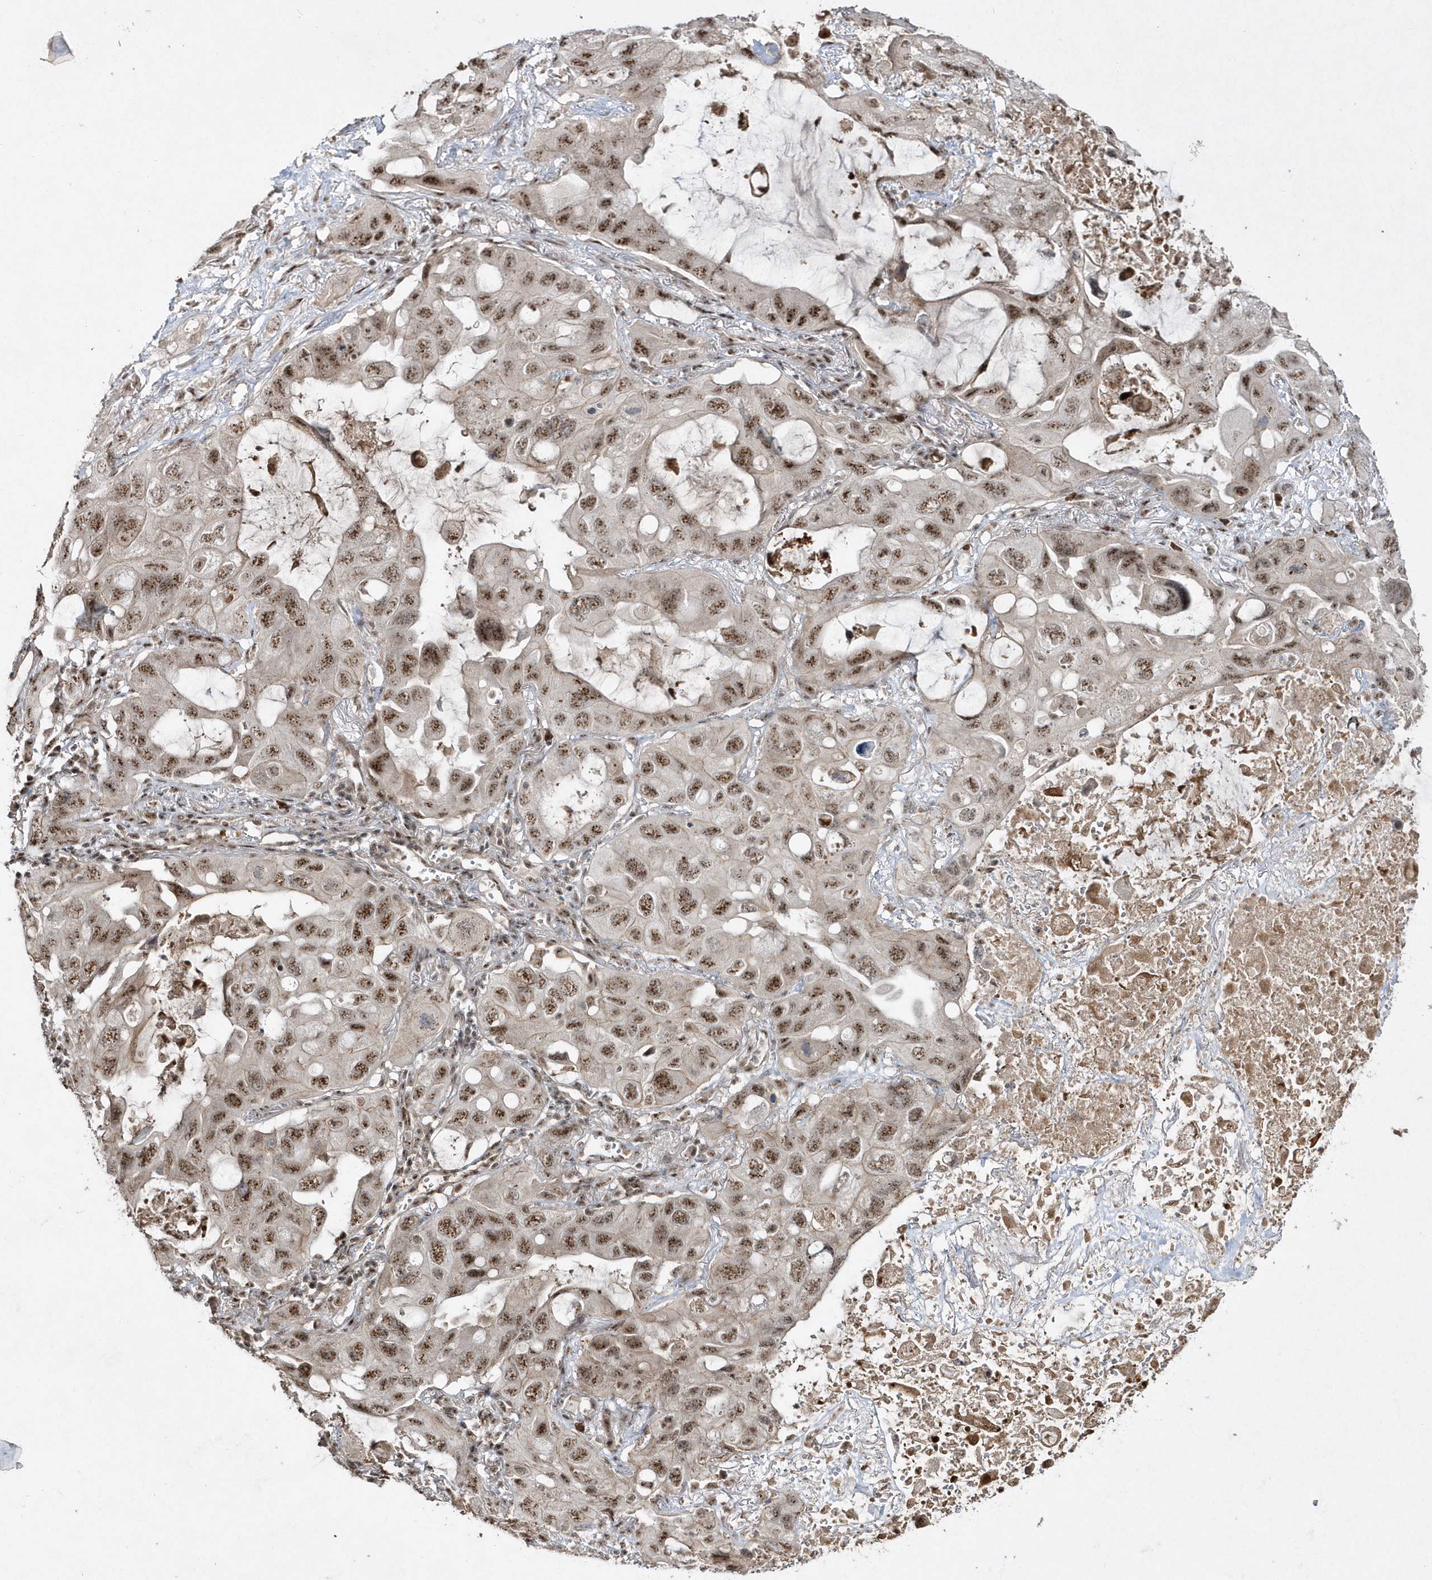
{"staining": {"intensity": "strong", "quantity": ">75%", "location": "nuclear"}, "tissue": "lung cancer", "cell_type": "Tumor cells", "image_type": "cancer", "snomed": [{"axis": "morphology", "description": "Squamous cell carcinoma, NOS"}, {"axis": "topography", "description": "Lung"}], "caption": "Strong nuclear protein positivity is appreciated in about >75% of tumor cells in lung cancer (squamous cell carcinoma).", "gene": "POLR3B", "patient": {"sex": "female", "age": 73}}